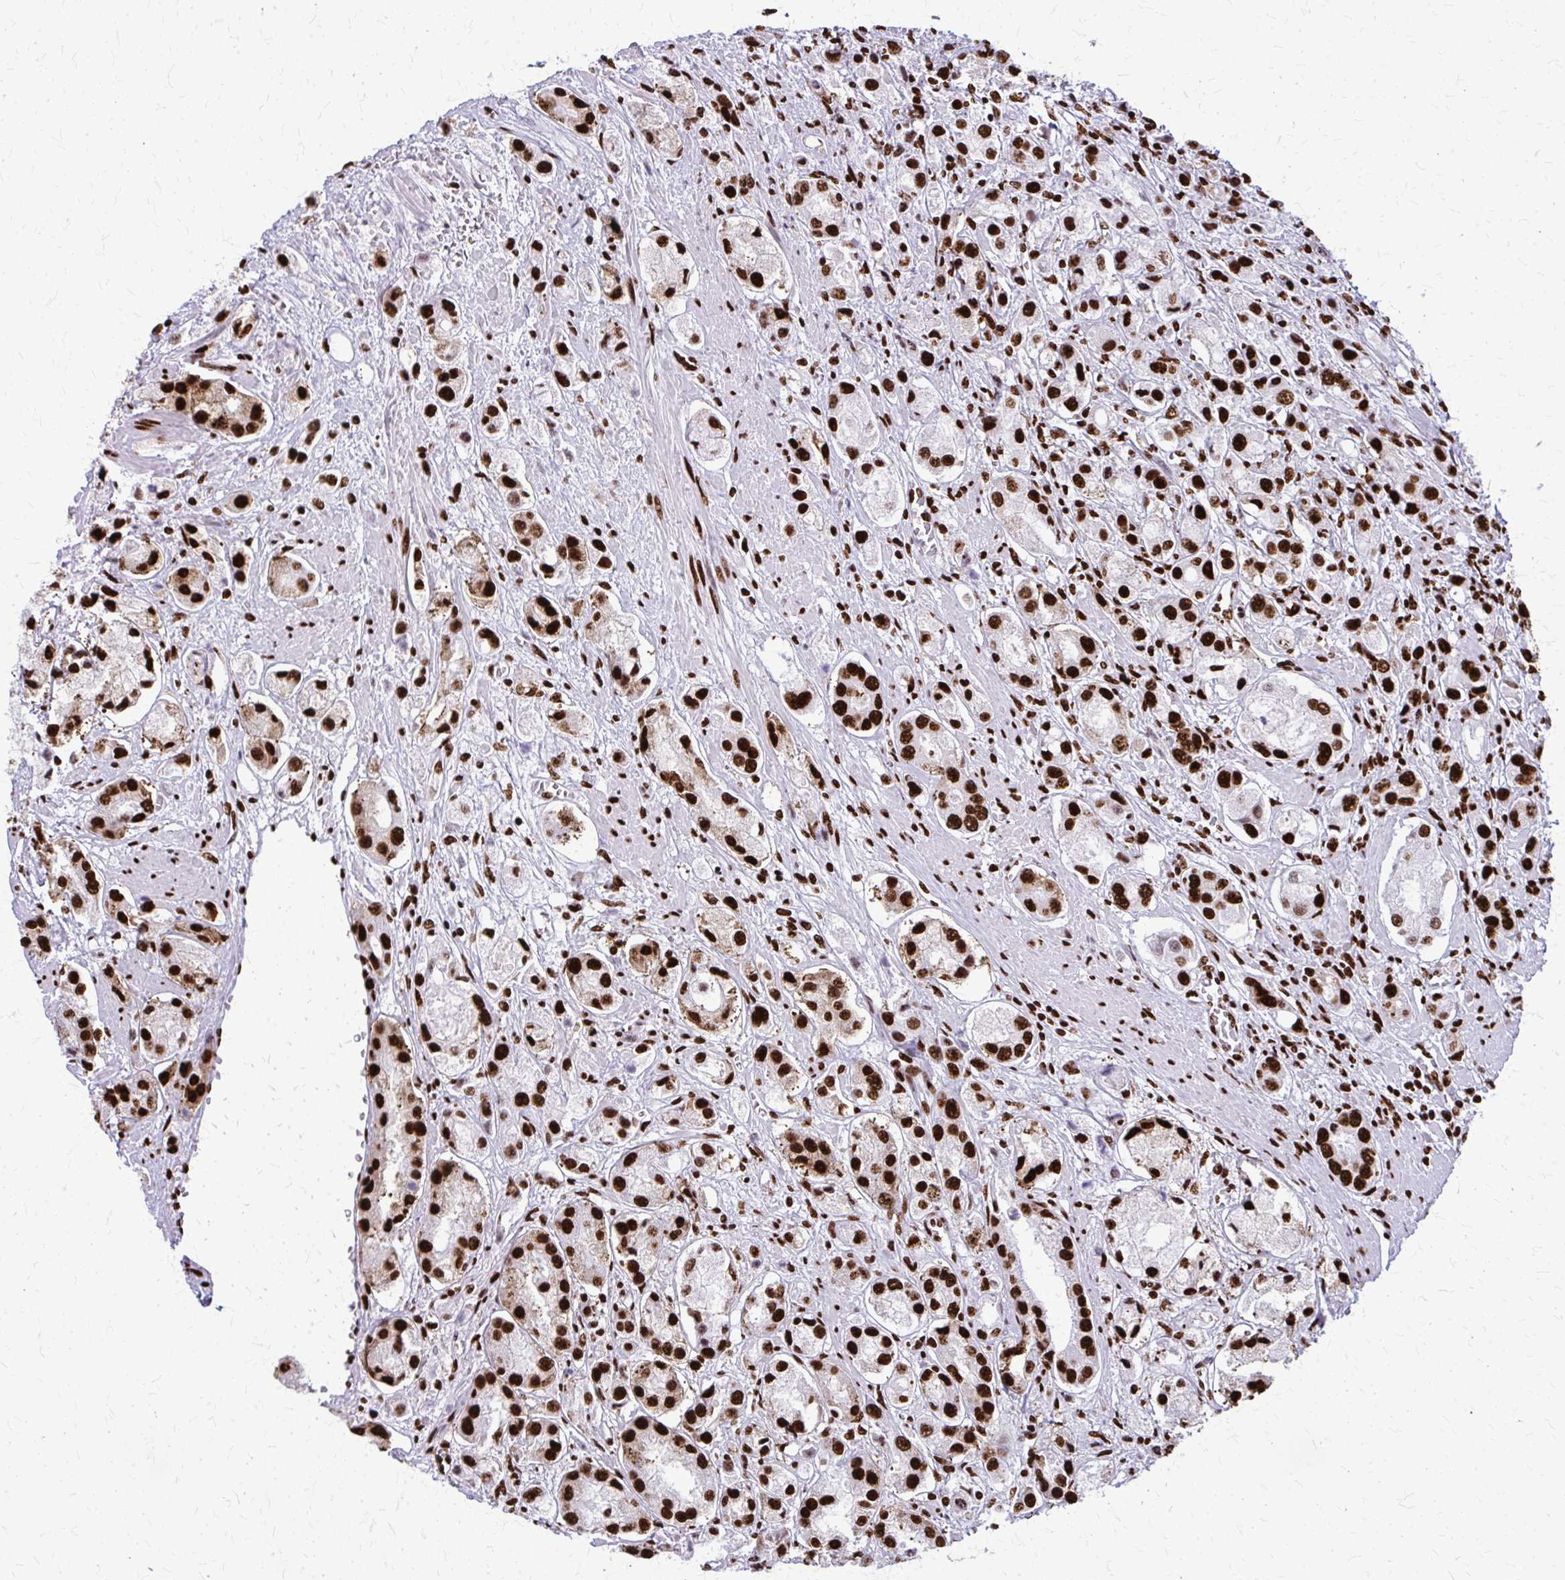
{"staining": {"intensity": "strong", "quantity": ">75%", "location": "nuclear"}, "tissue": "prostate cancer", "cell_type": "Tumor cells", "image_type": "cancer", "snomed": [{"axis": "morphology", "description": "Adenocarcinoma, High grade"}, {"axis": "topography", "description": "Prostate"}], "caption": "Brown immunohistochemical staining in human prostate high-grade adenocarcinoma exhibits strong nuclear expression in about >75% of tumor cells.", "gene": "SFPQ", "patient": {"sex": "male", "age": 67}}